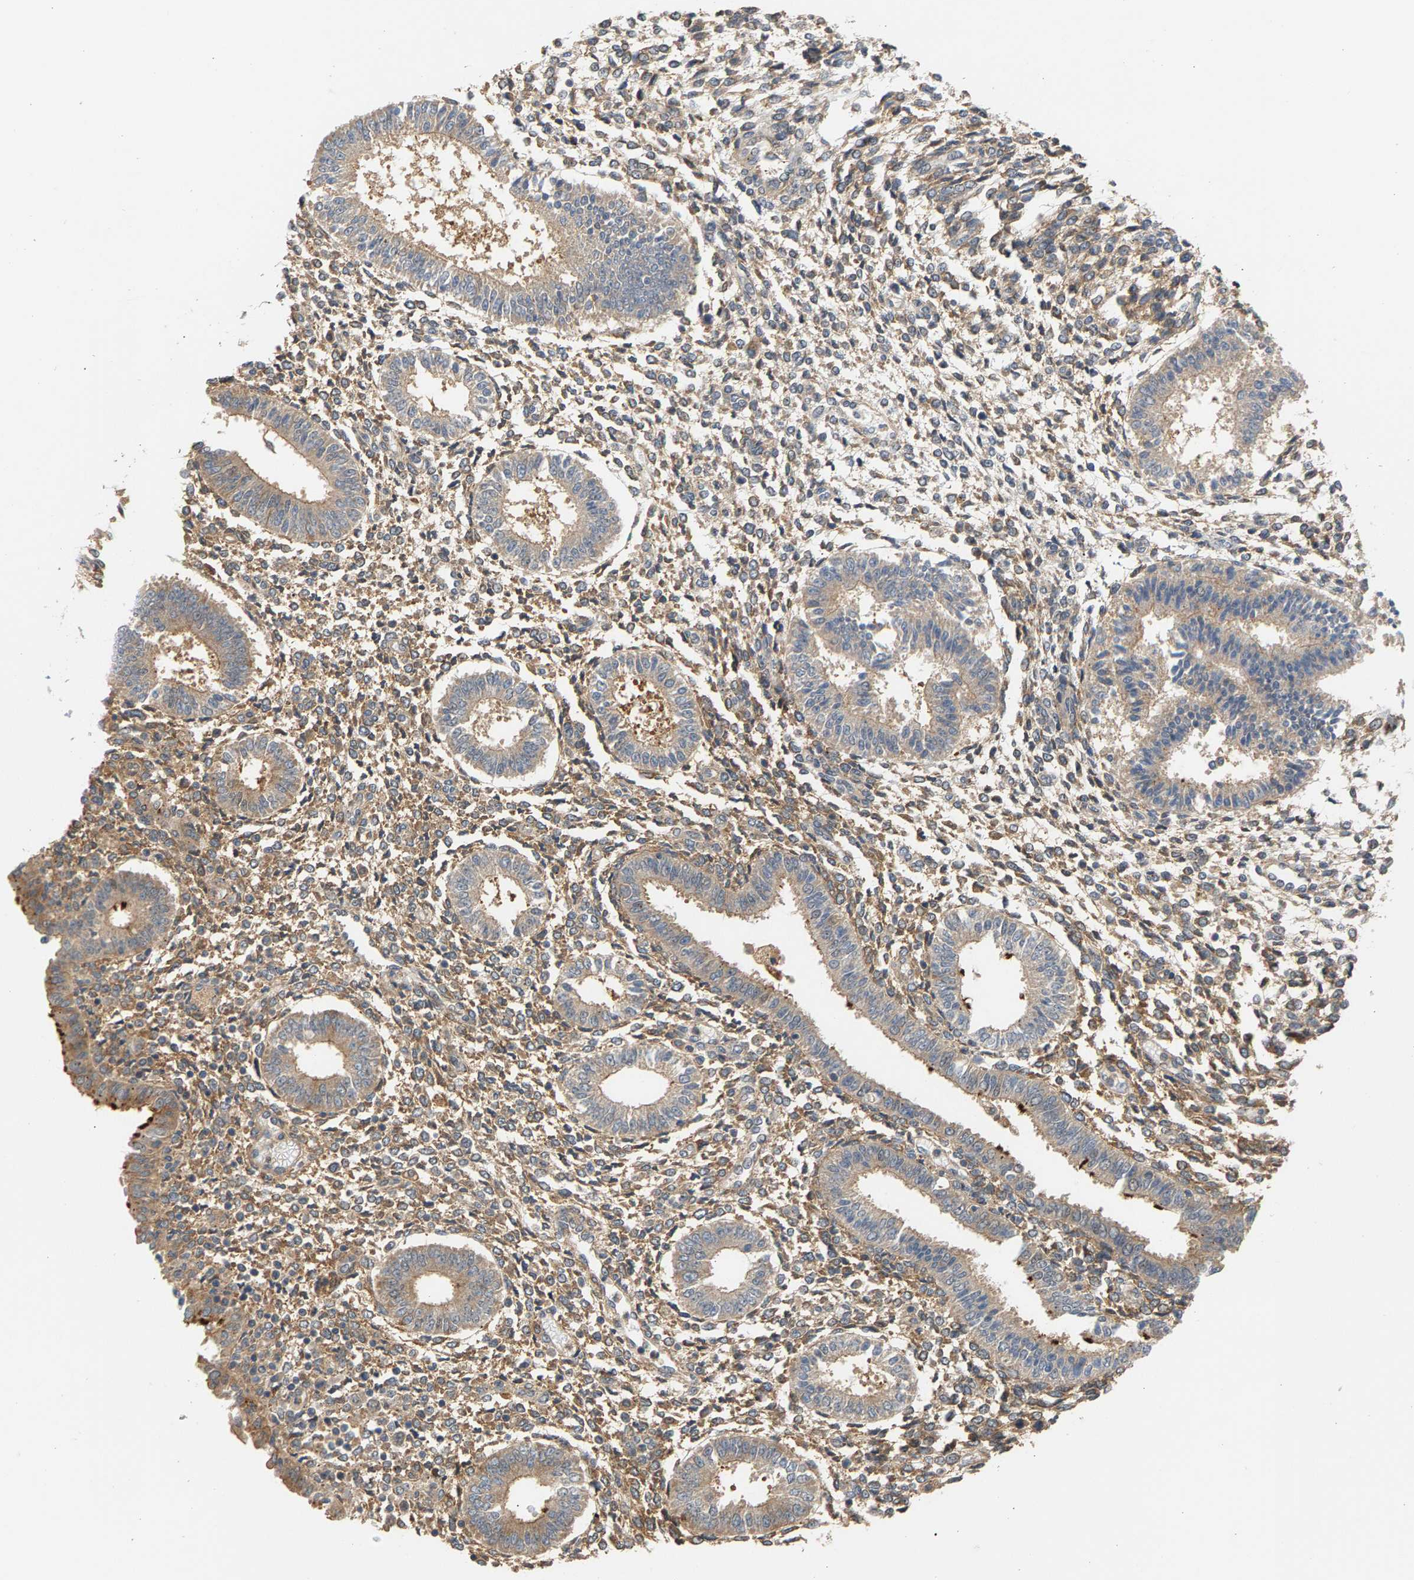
{"staining": {"intensity": "moderate", "quantity": "25%-75%", "location": "cytoplasmic/membranous"}, "tissue": "endometrium", "cell_type": "Cells in endometrial stroma", "image_type": "normal", "snomed": [{"axis": "morphology", "description": "Normal tissue, NOS"}, {"axis": "topography", "description": "Endometrium"}], "caption": "This is a photomicrograph of IHC staining of benign endometrium, which shows moderate expression in the cytoplasmic/membranous of cells in endometrial stroma.", "gene": "MAP2K5", "patient": {"sex": "female", "age": 35}}